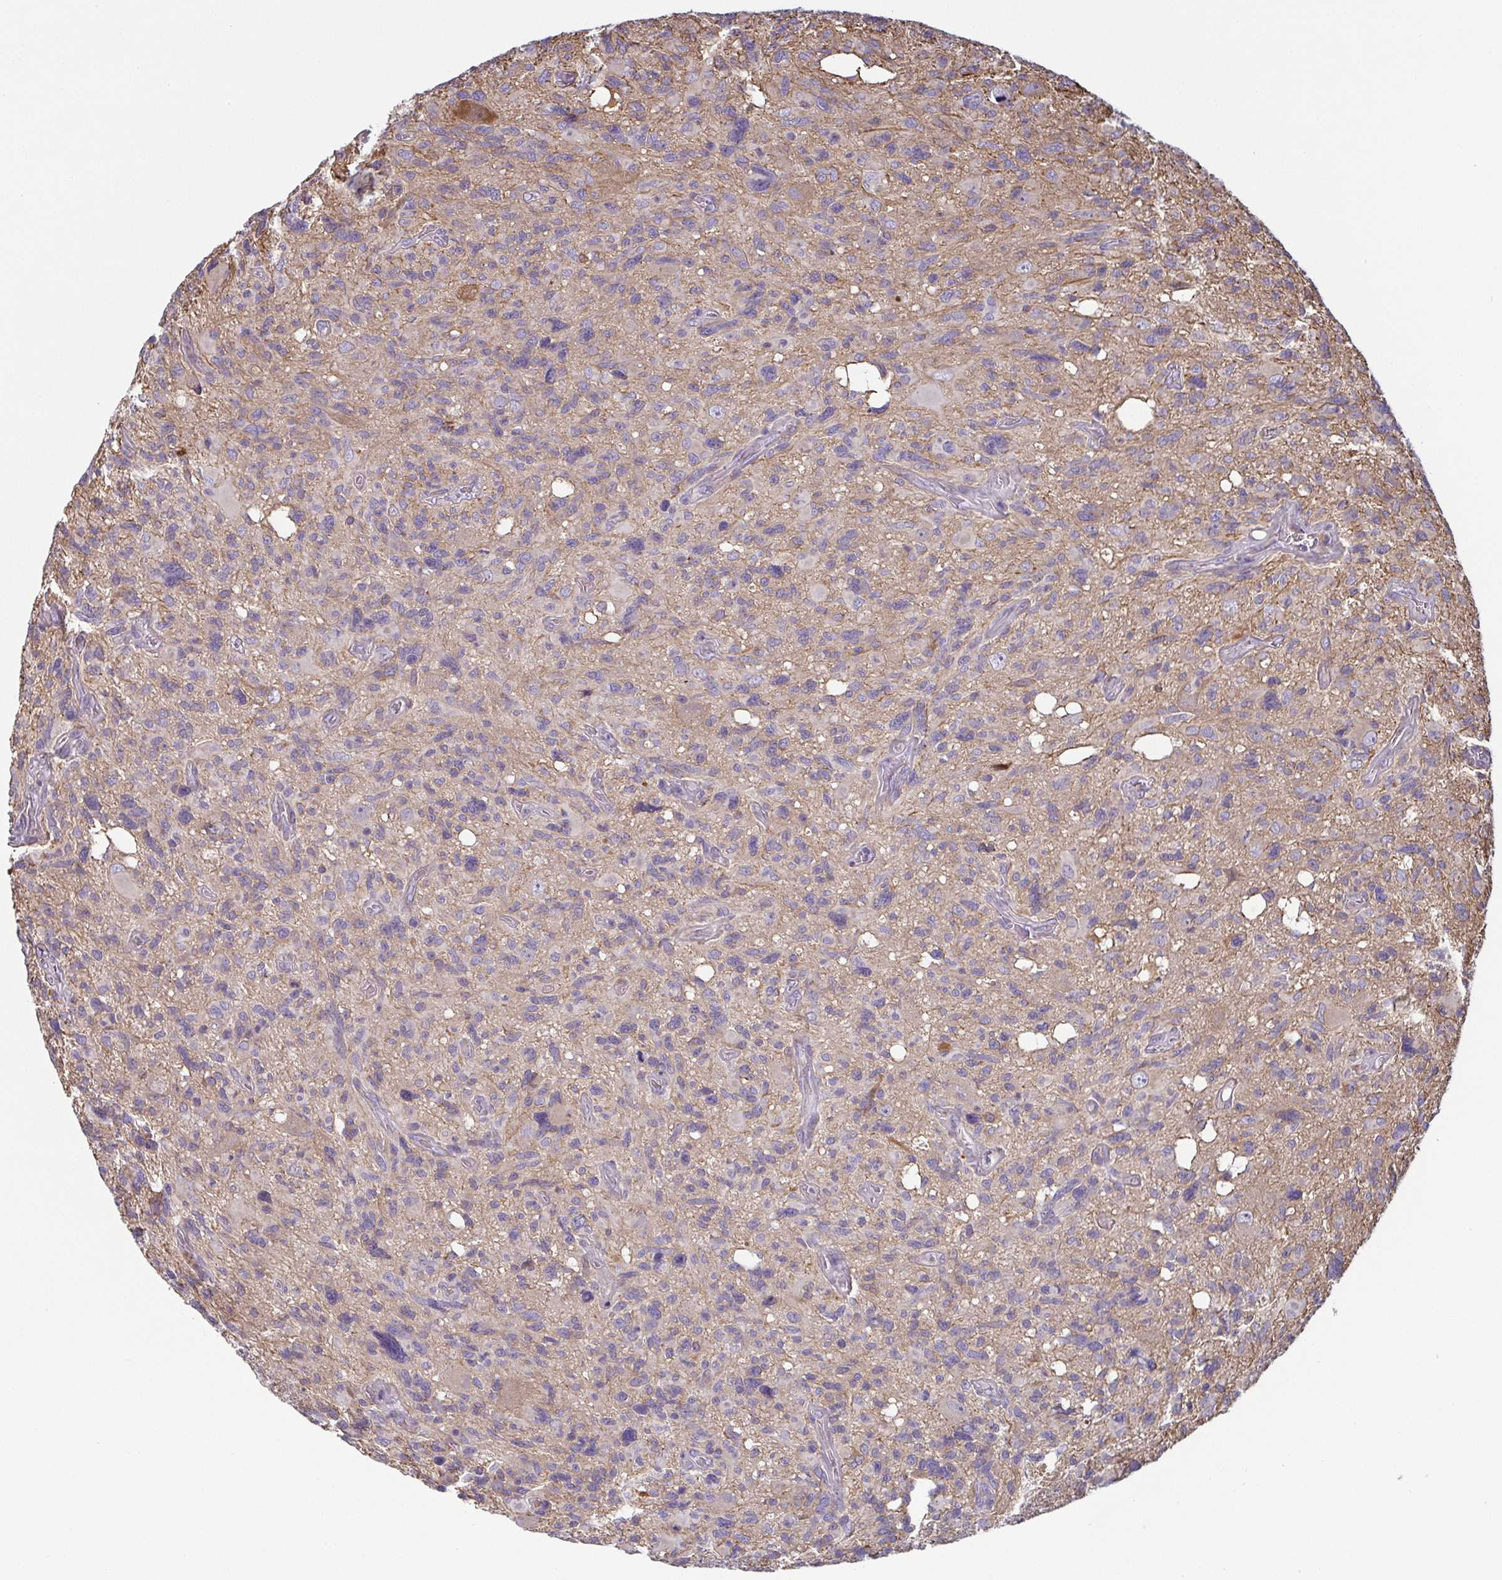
{"staining": {"intensity": "negative", "quantity": "none", "location": "none"}, "tissue": "glioma", "cell_type": "Tumor cells", "image_type": "cancer", "snomed": [{"axis": "morphology", "description": "Glioma, malignant, High grade"}, {"axis": "topography", "description": "Brain"}], "caption": "A micrograph of glioma stained for a protein demonstrates no brown staining in tumor cells.", "gene": "ECM1", "patient": {"sex": "male", "age": 49}}